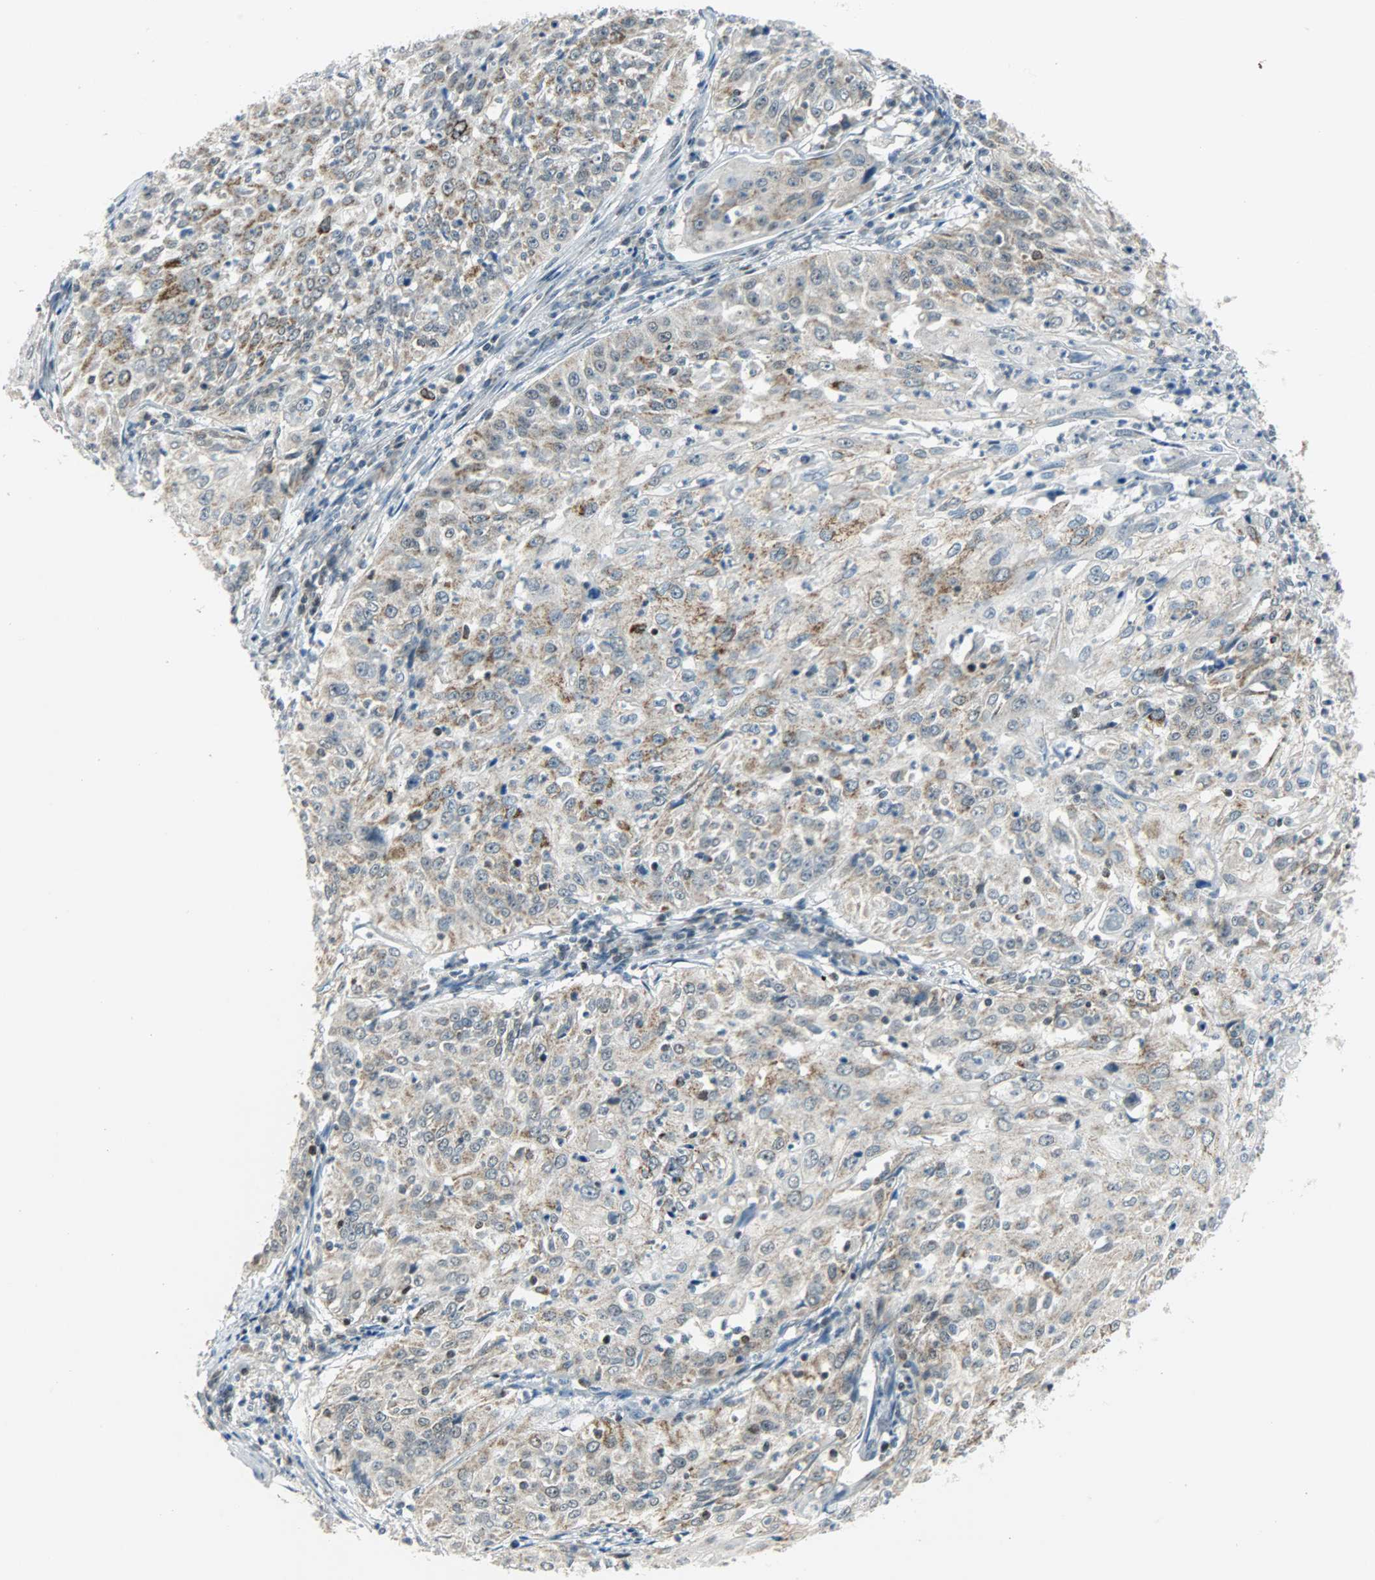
{"staining": {"intensity": "moderate", "quantity": ">75%", "location": "cytoplasmic/membranous"}, "tissue": "cervical cancer", "cell_type": "Tumor cells", "image_type": "cancer", "snomed": [{"axis": "morphology", "description": "Squamous cell carcinoma, NOS"}, {"axis": "topography", "description": "Cervix"}], "caption": "This histopathology image exhibits immunohistochemistry staining of human squamous cell carcinoma (cervical), with medium moderate cytoplasmic/membranous expression in about >75% of tumor cells.", "gene": "IL15", "patient": {"sex": "female", "age": 39}}